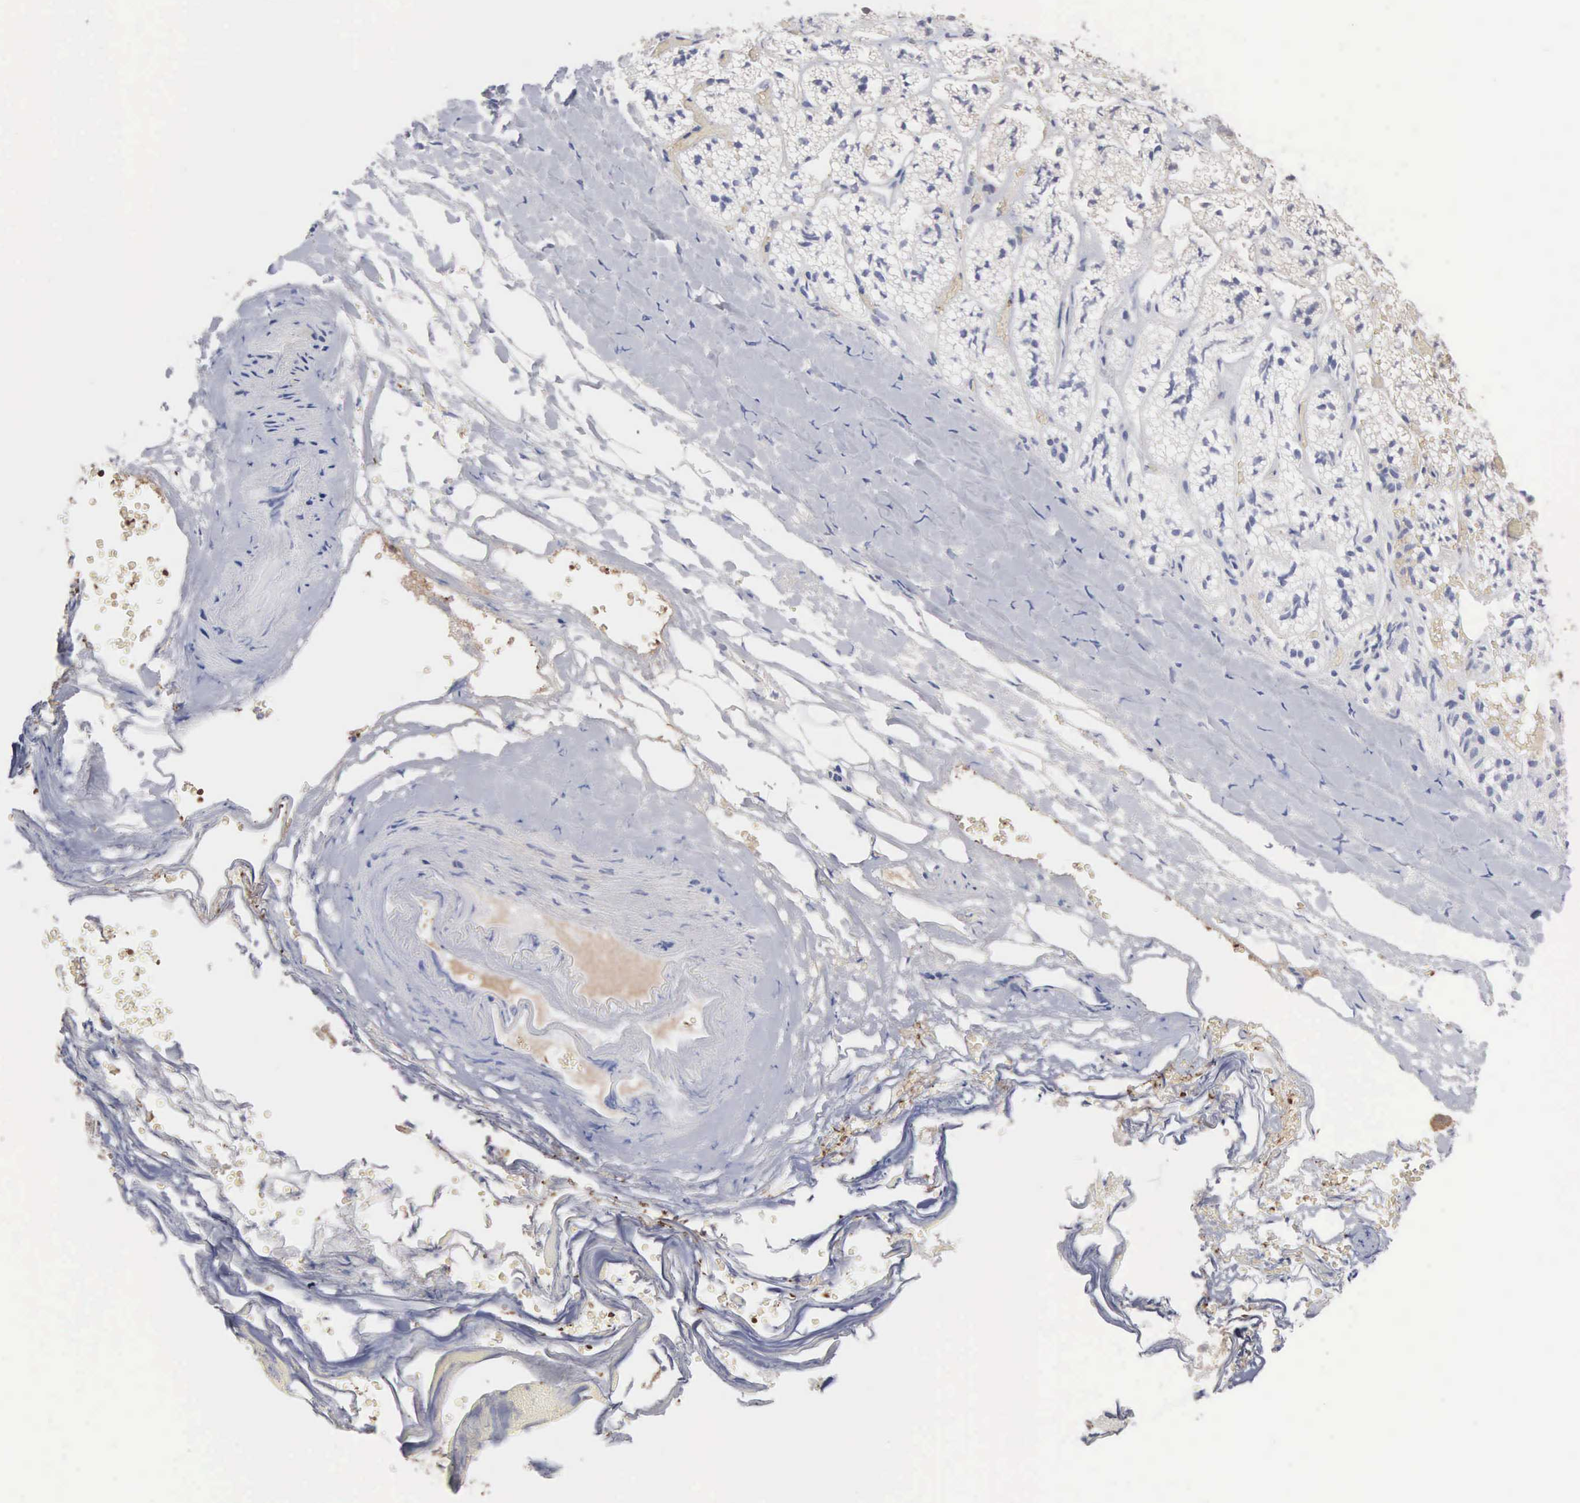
{"staining": {"intensity": "weak", "quantity": "25%-75%", "location": "cytoplasmic/membranous"}, "tissue": "adrenal gland", "cell_type": "Glandular cells", "image_type": "normal", "snomed": [{"axis": "morphology", "description": "Normal tissue, NOS"}, {"axis": "topography", "description": "Adrenal gland"}], "caption": "Protein staining of unremarkable adrenal gland shows weak cytoplasmic/membranous expression in about 25%-75% of glandular cells.", "gene": "INF2", "patient": {"sex": "male", "age": 53}}